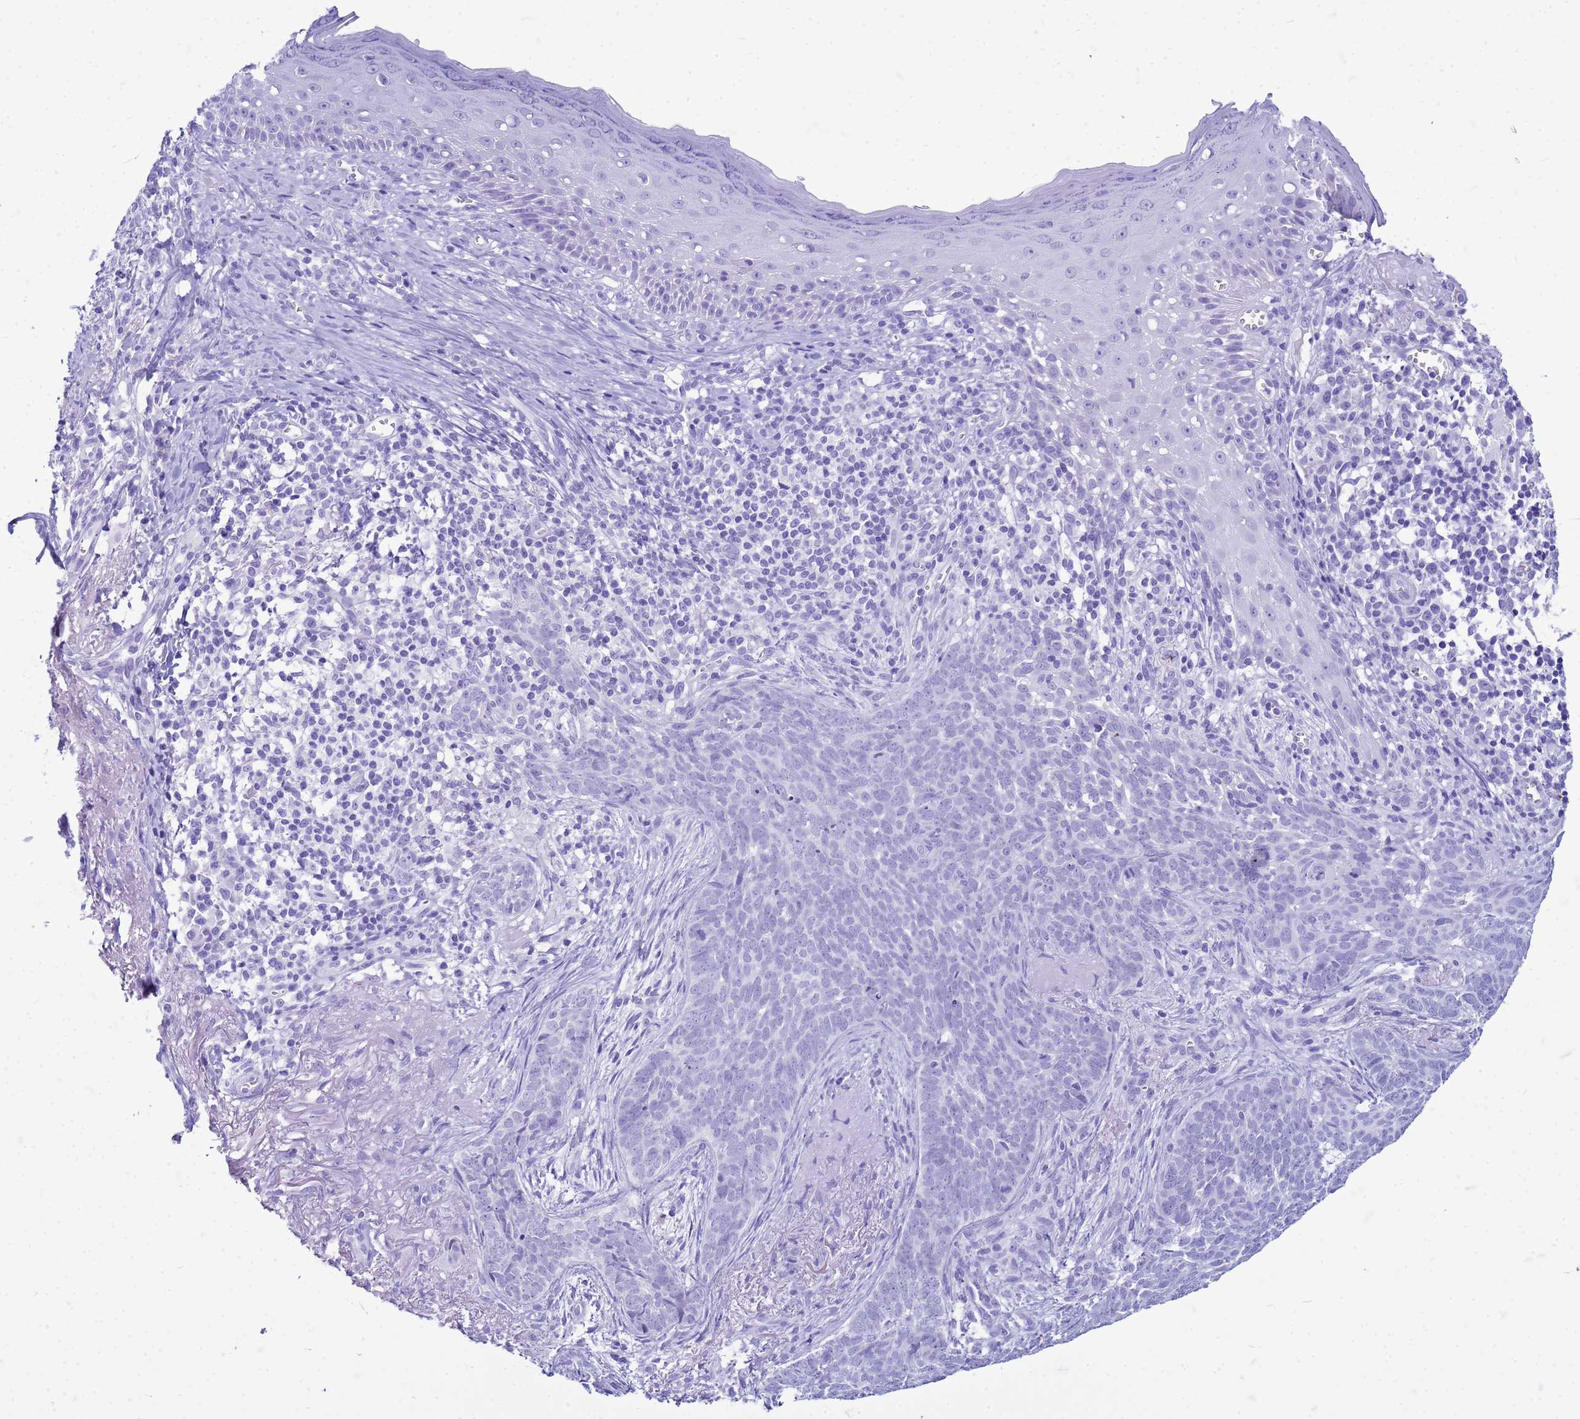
{"staining": {"intensity": "negative", "quantity": "none", "location": "none"}, "tissue": "skin cancer", "cell_type": "Tumor cells", "image_type": "cancer", "snomed": [{"axis": "morphology", "description": "Basal cell carcinoma"}, {"axis": "topography", "description": "Skin"}], "caption": "Protein analysis of basal cell carcinoma (skin) exhibits no significant expression in tumor cells.", "gene": "CFAP100", "patient": {"sex": "female", "age": 76}}